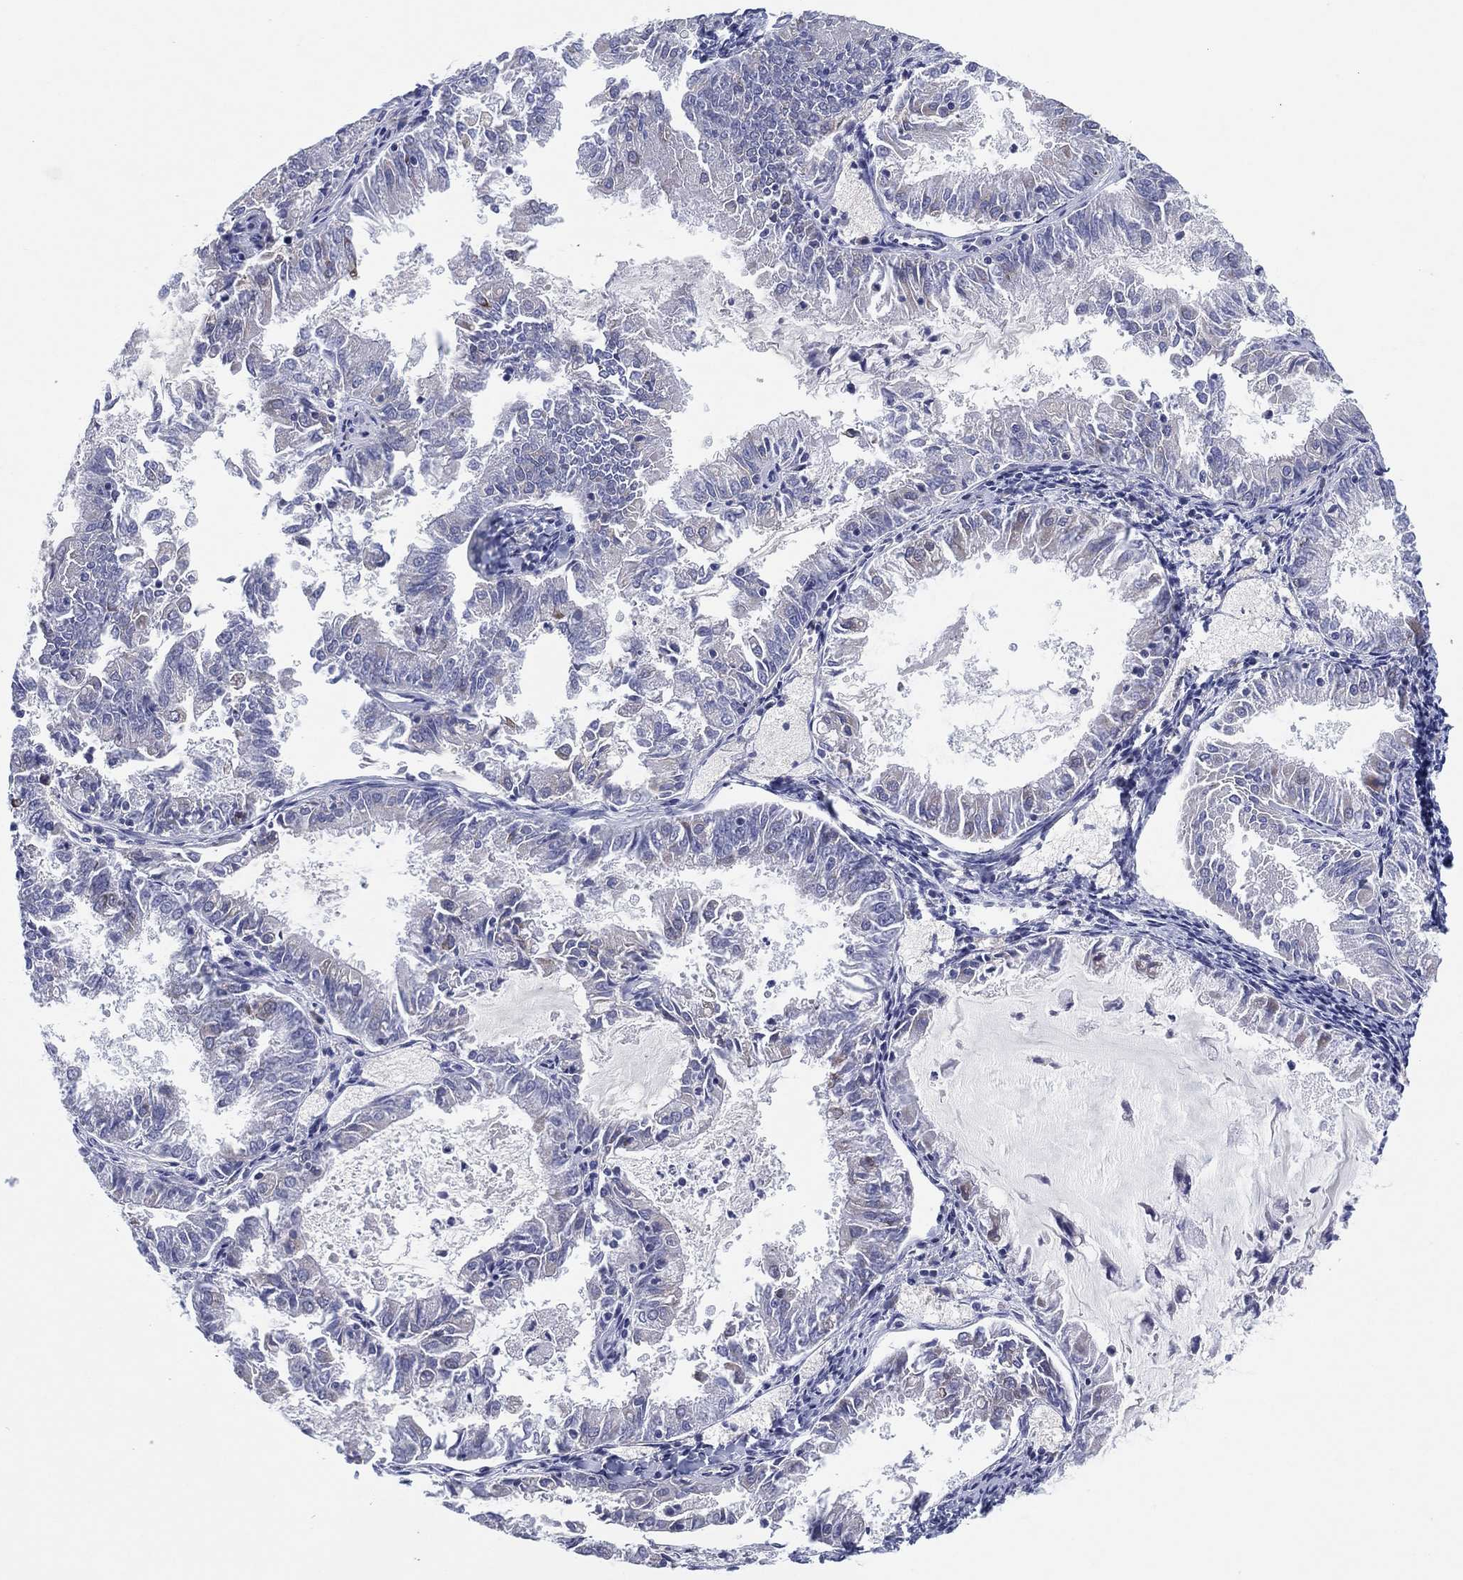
{"staining": {"intensity": "negative", "quantity": "none", "location": "none"}, "tissue": "endometrial cancer", "cell_type": "Tumor cells", "image_type": "cancer", "snomed": [{"axis": "morphology", "description": "Adenocarcinoma, NOS"}, {"axis": "topography", "description": "Endometrium"}], "caption": "IHC micrograph of neoplastic tissue: human endometrial cancer (adenocarcinoma) stained with DAB demonstrates no significant protein staining in tumor cells. Brightfield microscopy of immunohistochemistry (IHC) stained with DAB (brown) and hematoxylin (blue), captured at high magnification.", "gene": "HEATR4", "patient": {"sex": "female", "age": 57}}